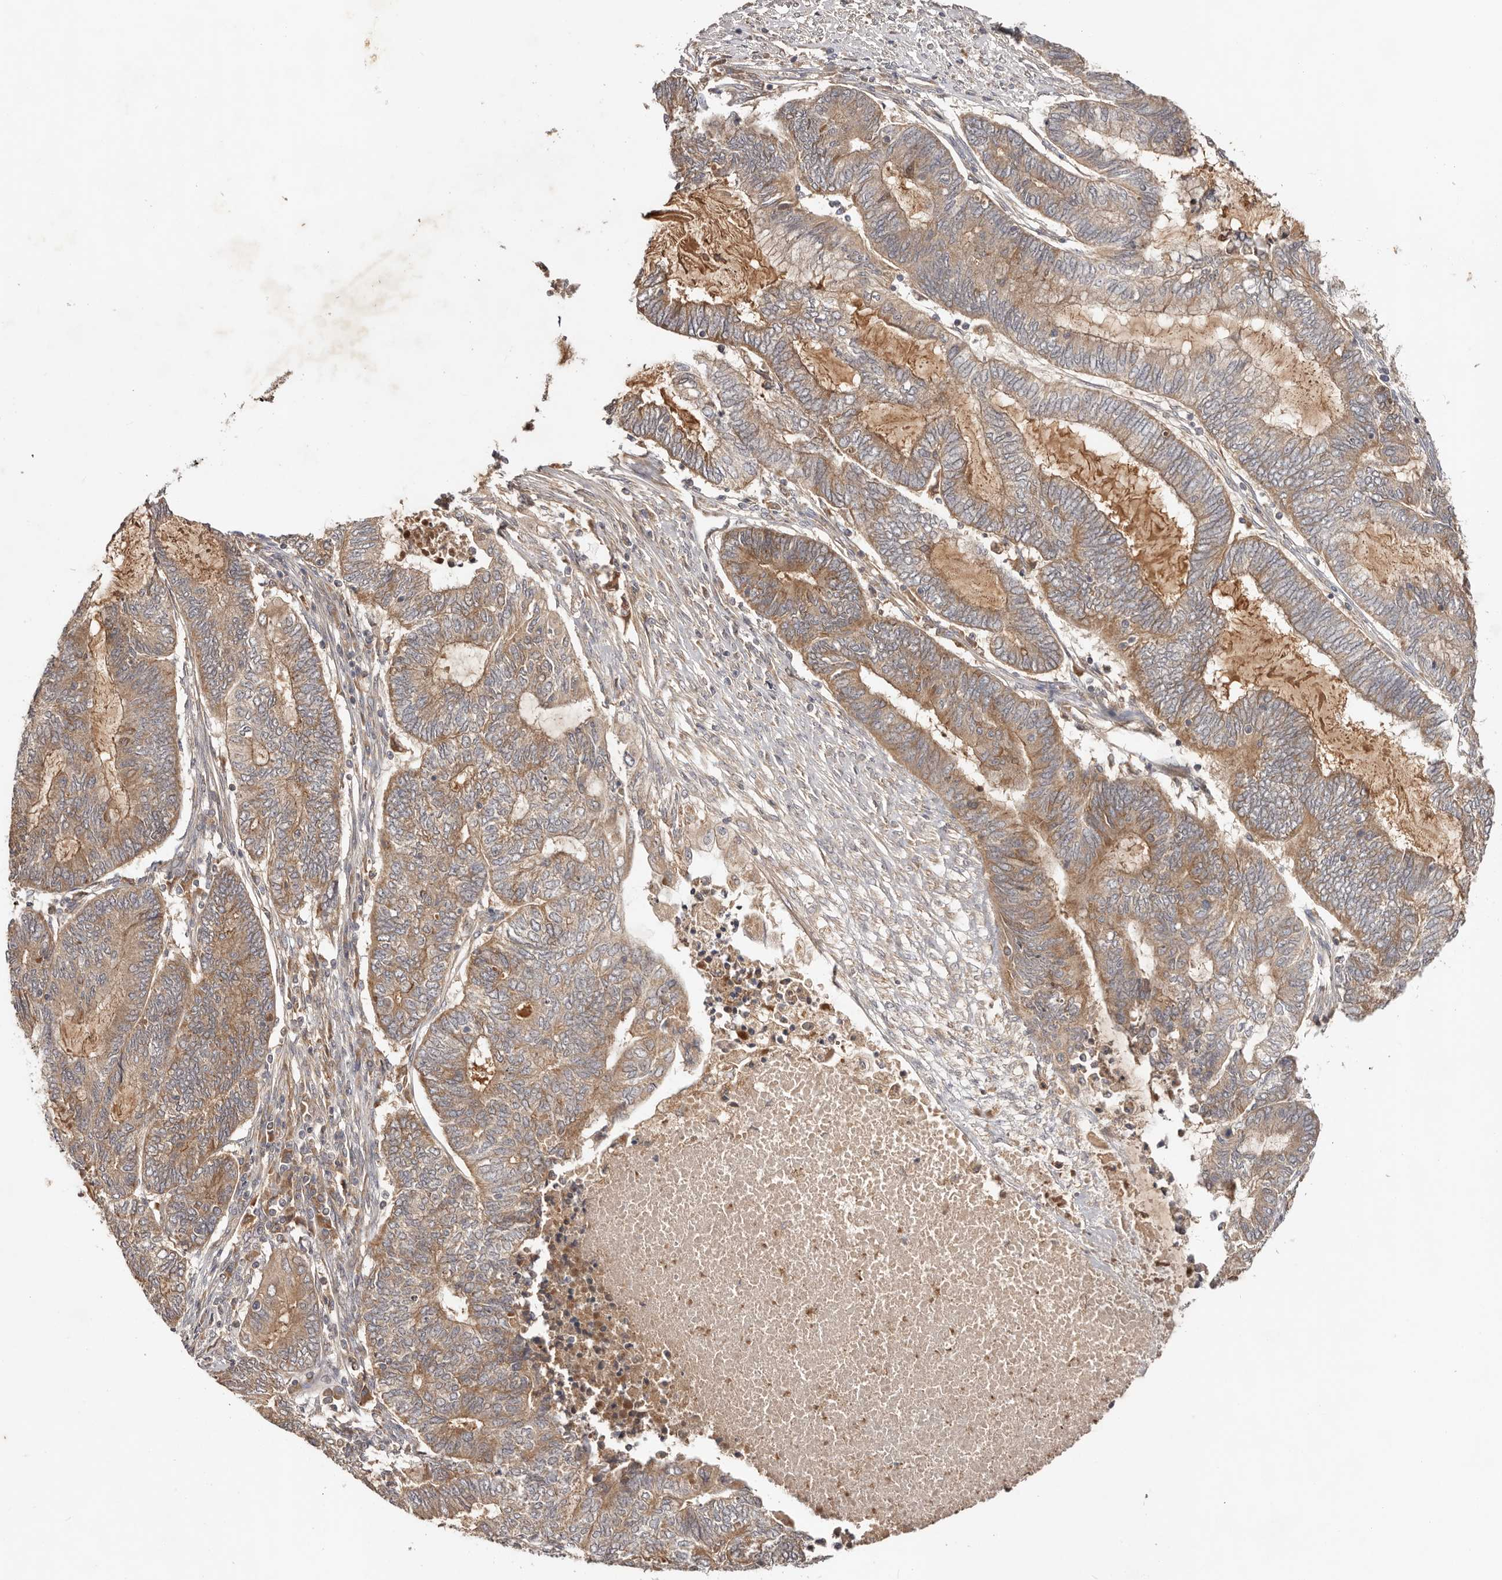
{"staining": {"intensity": "moderate", "quantity": ">75%", "location": "cytoplasmic/membranous"}, "tissue": "endometrial cancer", "cell_type": "Tumor cells", "image_type": "cancer", "snomed": [{"axis": "morphology", "description": "Adenocarcinoma, NOS"}, {"axis": "topography", "description": "Uterus"}, {"axis": "topography", "description": "Endometrium"}], "caption": "A brown stain labels moderate cytoplasmic/membranous positivity of a protein in endometrial cancer (adenocarcinoma) tumor cells.", "gene": "PKIB", "patient": {"sex": "female", "age": 70}}